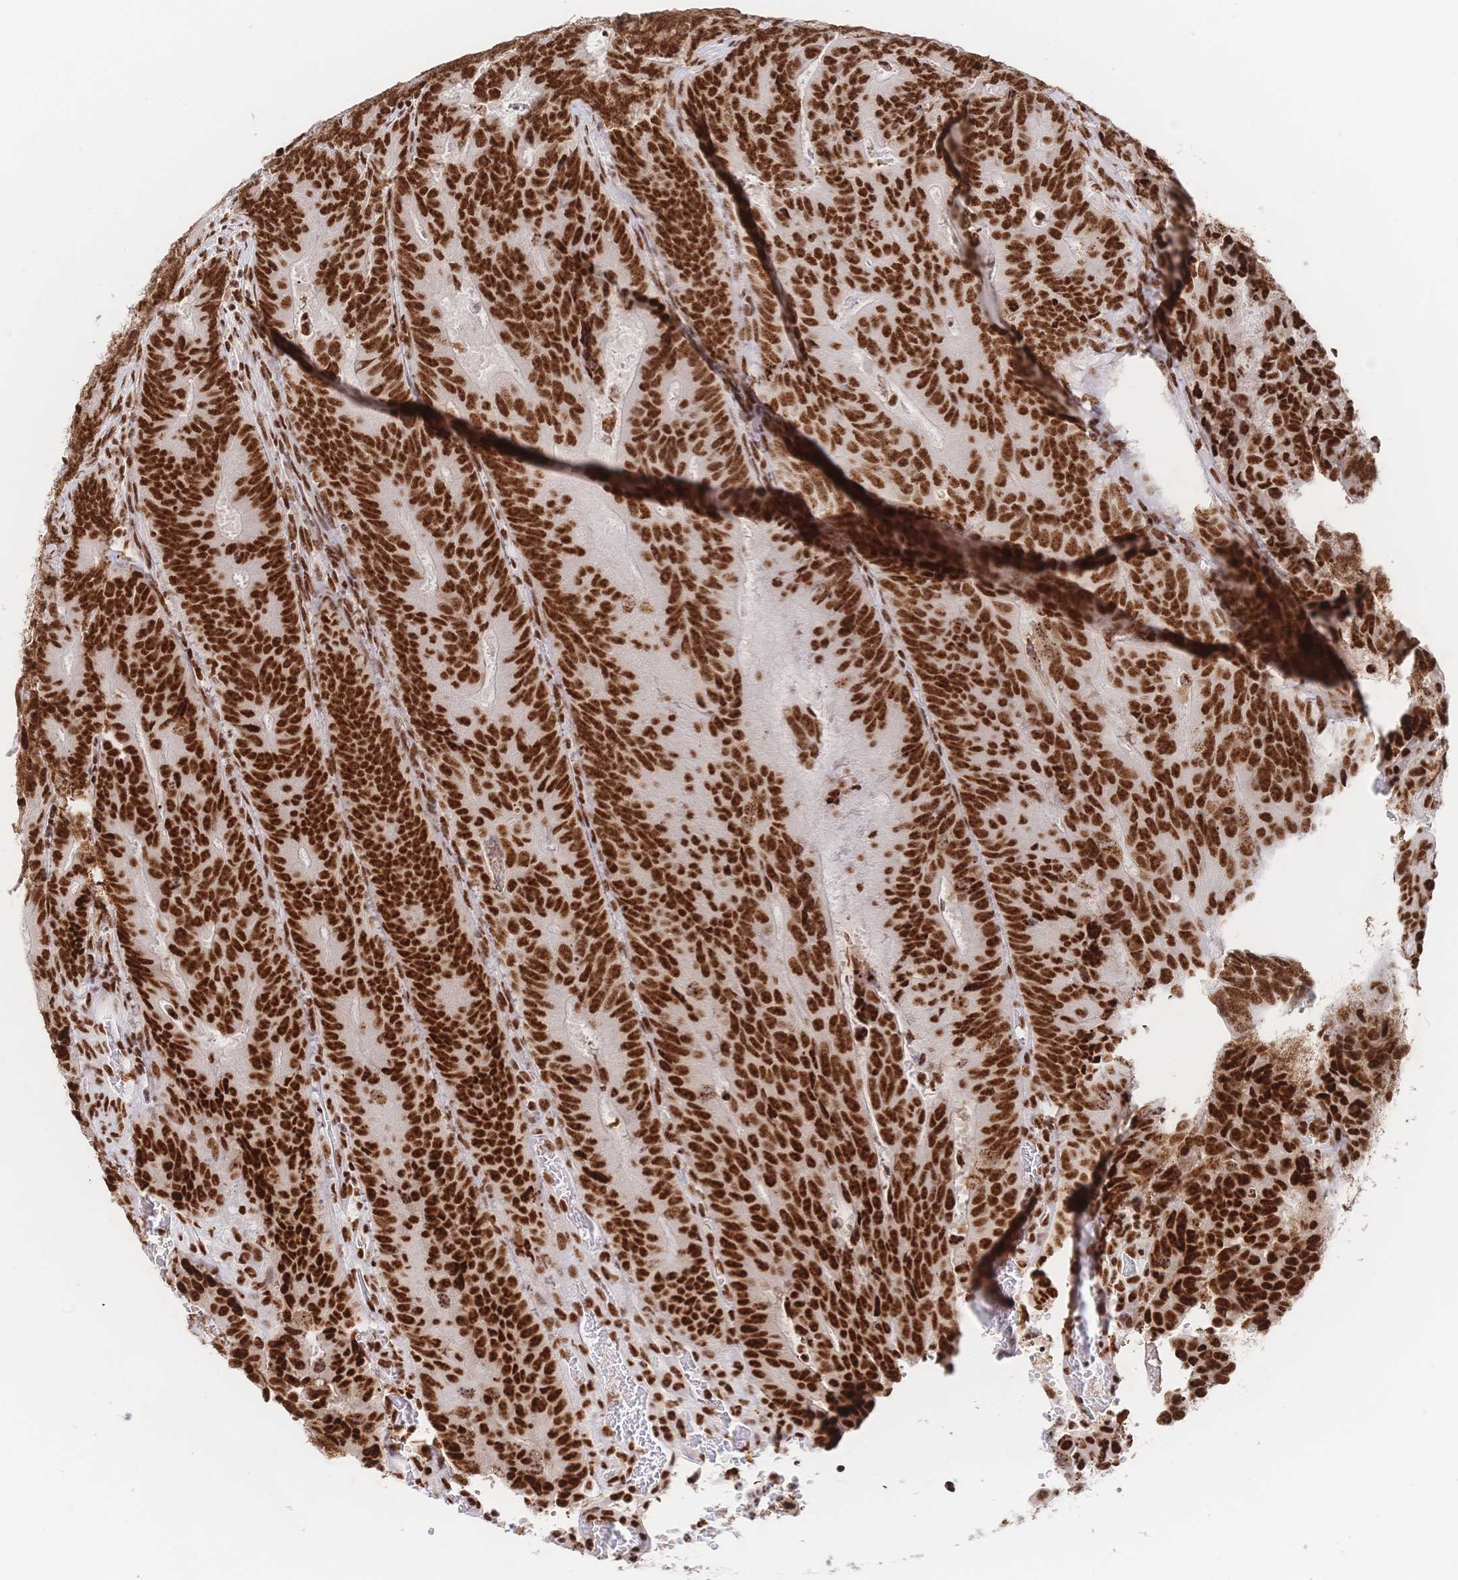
{"staining": {"intensity": "strong", "quantity": ">75%", "location": "nuclear"}, "tissue": "colorectal cancer", "cell_type": "Tumor cells", "image_type": "cancer", "snomed": [{"axis": "morphology", "description": "Adenocarcinoma, NOS"}, {"axis": "topography", "description": "Colon"}], "caption": "This is an image of IHC staining of colorectal cancer, which shows strong positivity in the nuclear of tumor cells.", "gene": "SRSF1", "patient": {"sex": "female", "age": 48}}